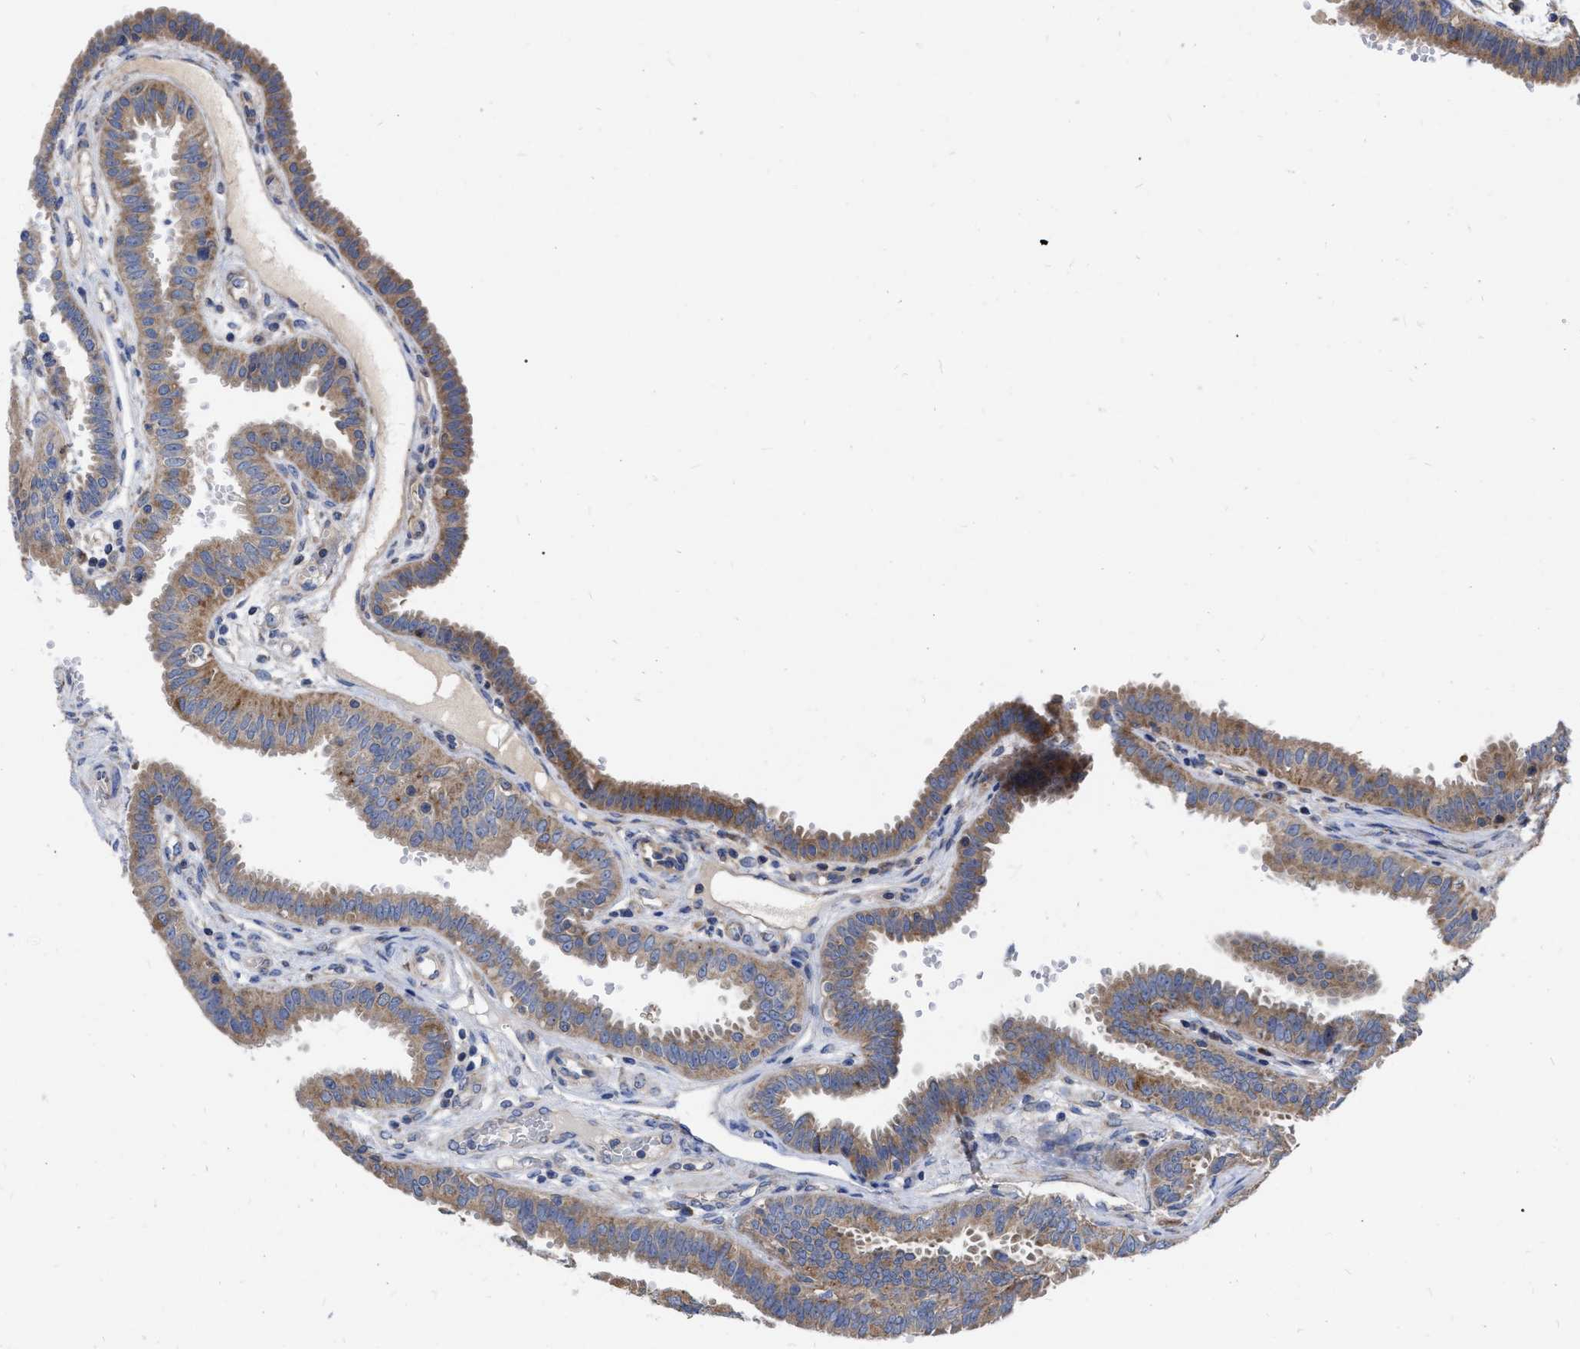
{"staining": {"intensity": "moderate", "quantity": ">75%", "location": "cytoplasmic/membranous"}, "tissue": "fallopian tube", "cell_type": "Glandular cells", "image_type": "normal", "snomed": [{"axis": "morphology", "description": "Normal tissue, NOS"}, {"axis": "topography", "description": "Fallopian tube"}, {"axis": "topography", "description": "Placenta"}], "caption": "Glandular cells display moderate cytoplasmic/membranous expression in approximately >75% of cells in unremarkable fallopian tube.", "gene": "CDKN2C", "patient": {"sex": "female", "age": 32}}